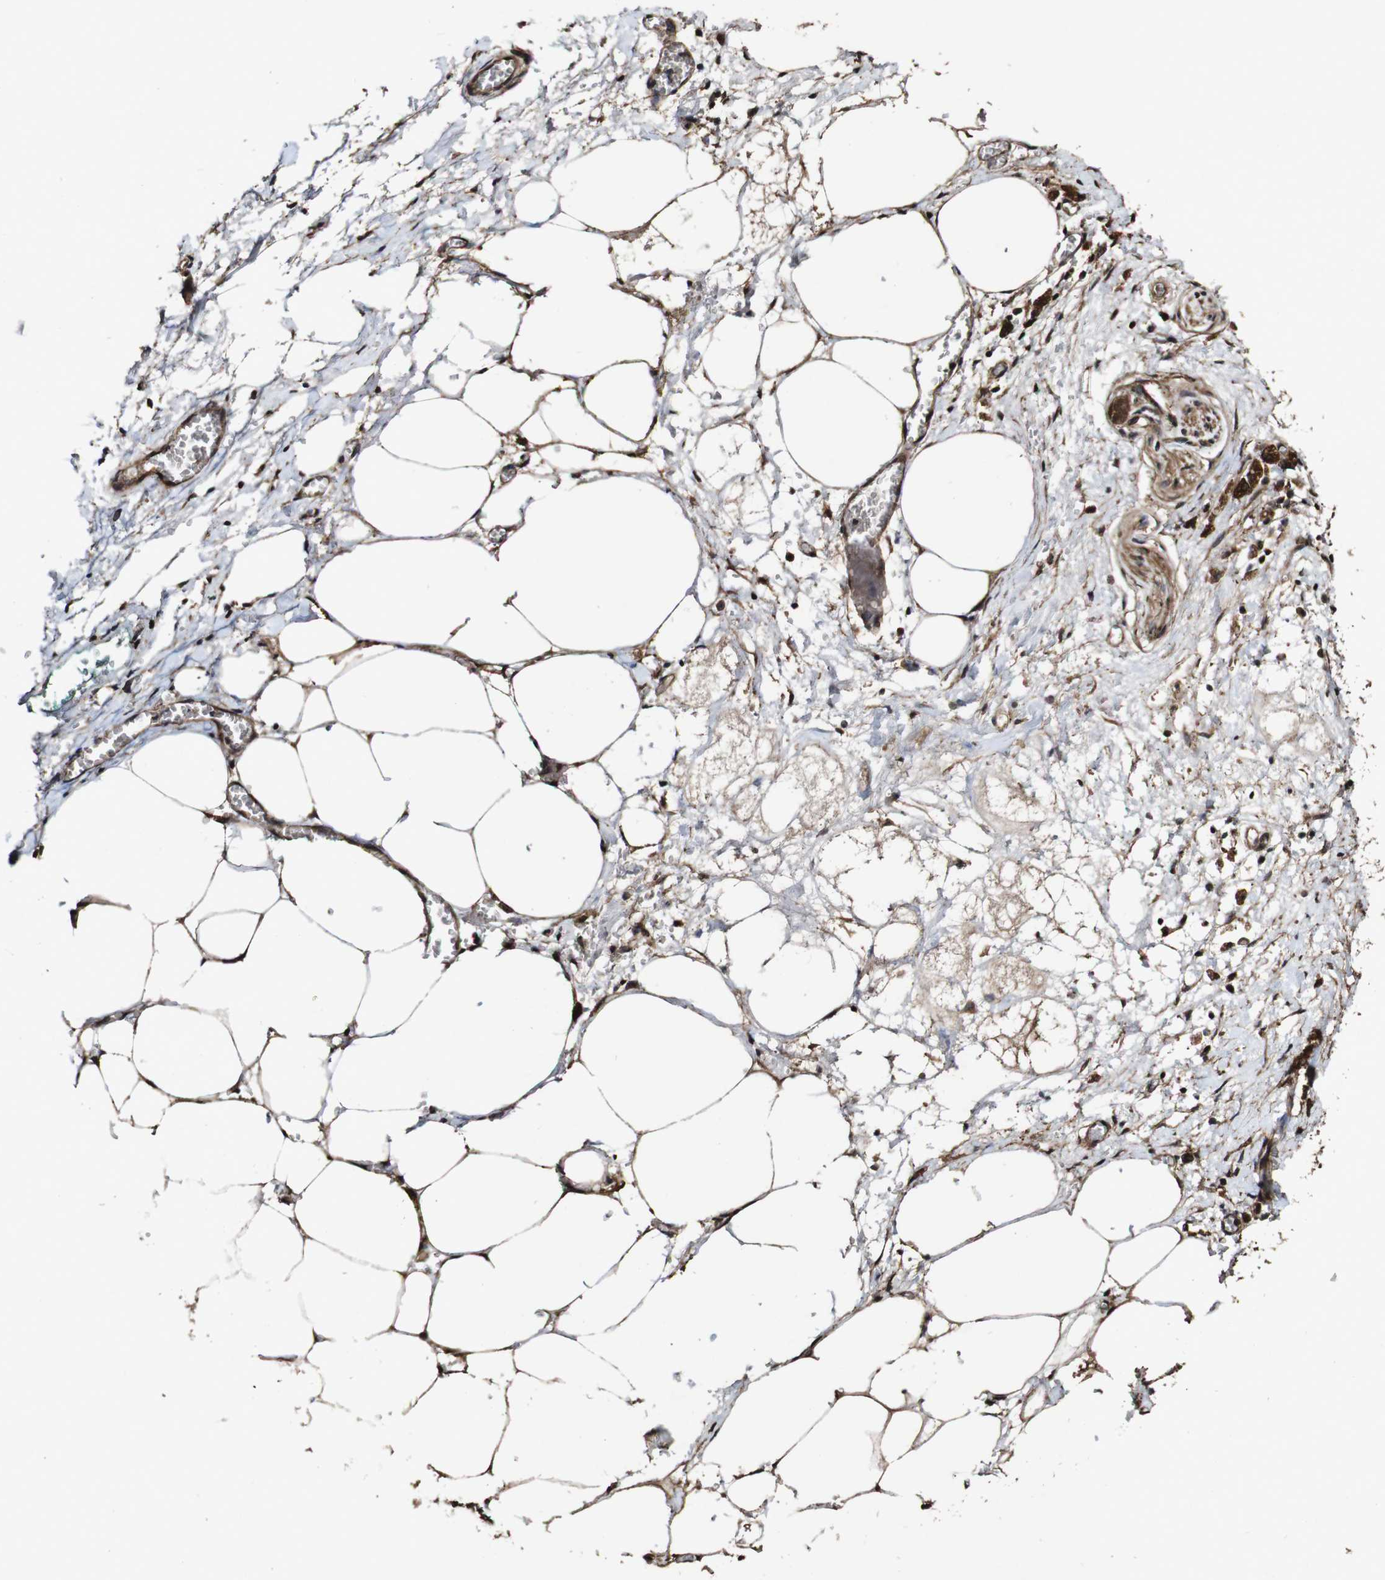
{"staining": {"intensity": "strong", "quantity": ">75%", "location": "cytoplasmic/membranous"}, "tissue": "pancreatic cancer", "cell_type": "Tumor cells", "image_type": "cancer", "snomed": [{"axis": "morphology", "description": "Adenocarcinoma, NOS"}, {"axis": "topography", "description": "Pancreas"}], "caption": "Adenocarcinoma (pancreatic) stained for a protein (brown) shows strong cytoplasmic/membranous positive expression in approximately >75% of tumor cells.", "gene": "BTN3A3", "patient": {"sex": "female", "age": 70}}